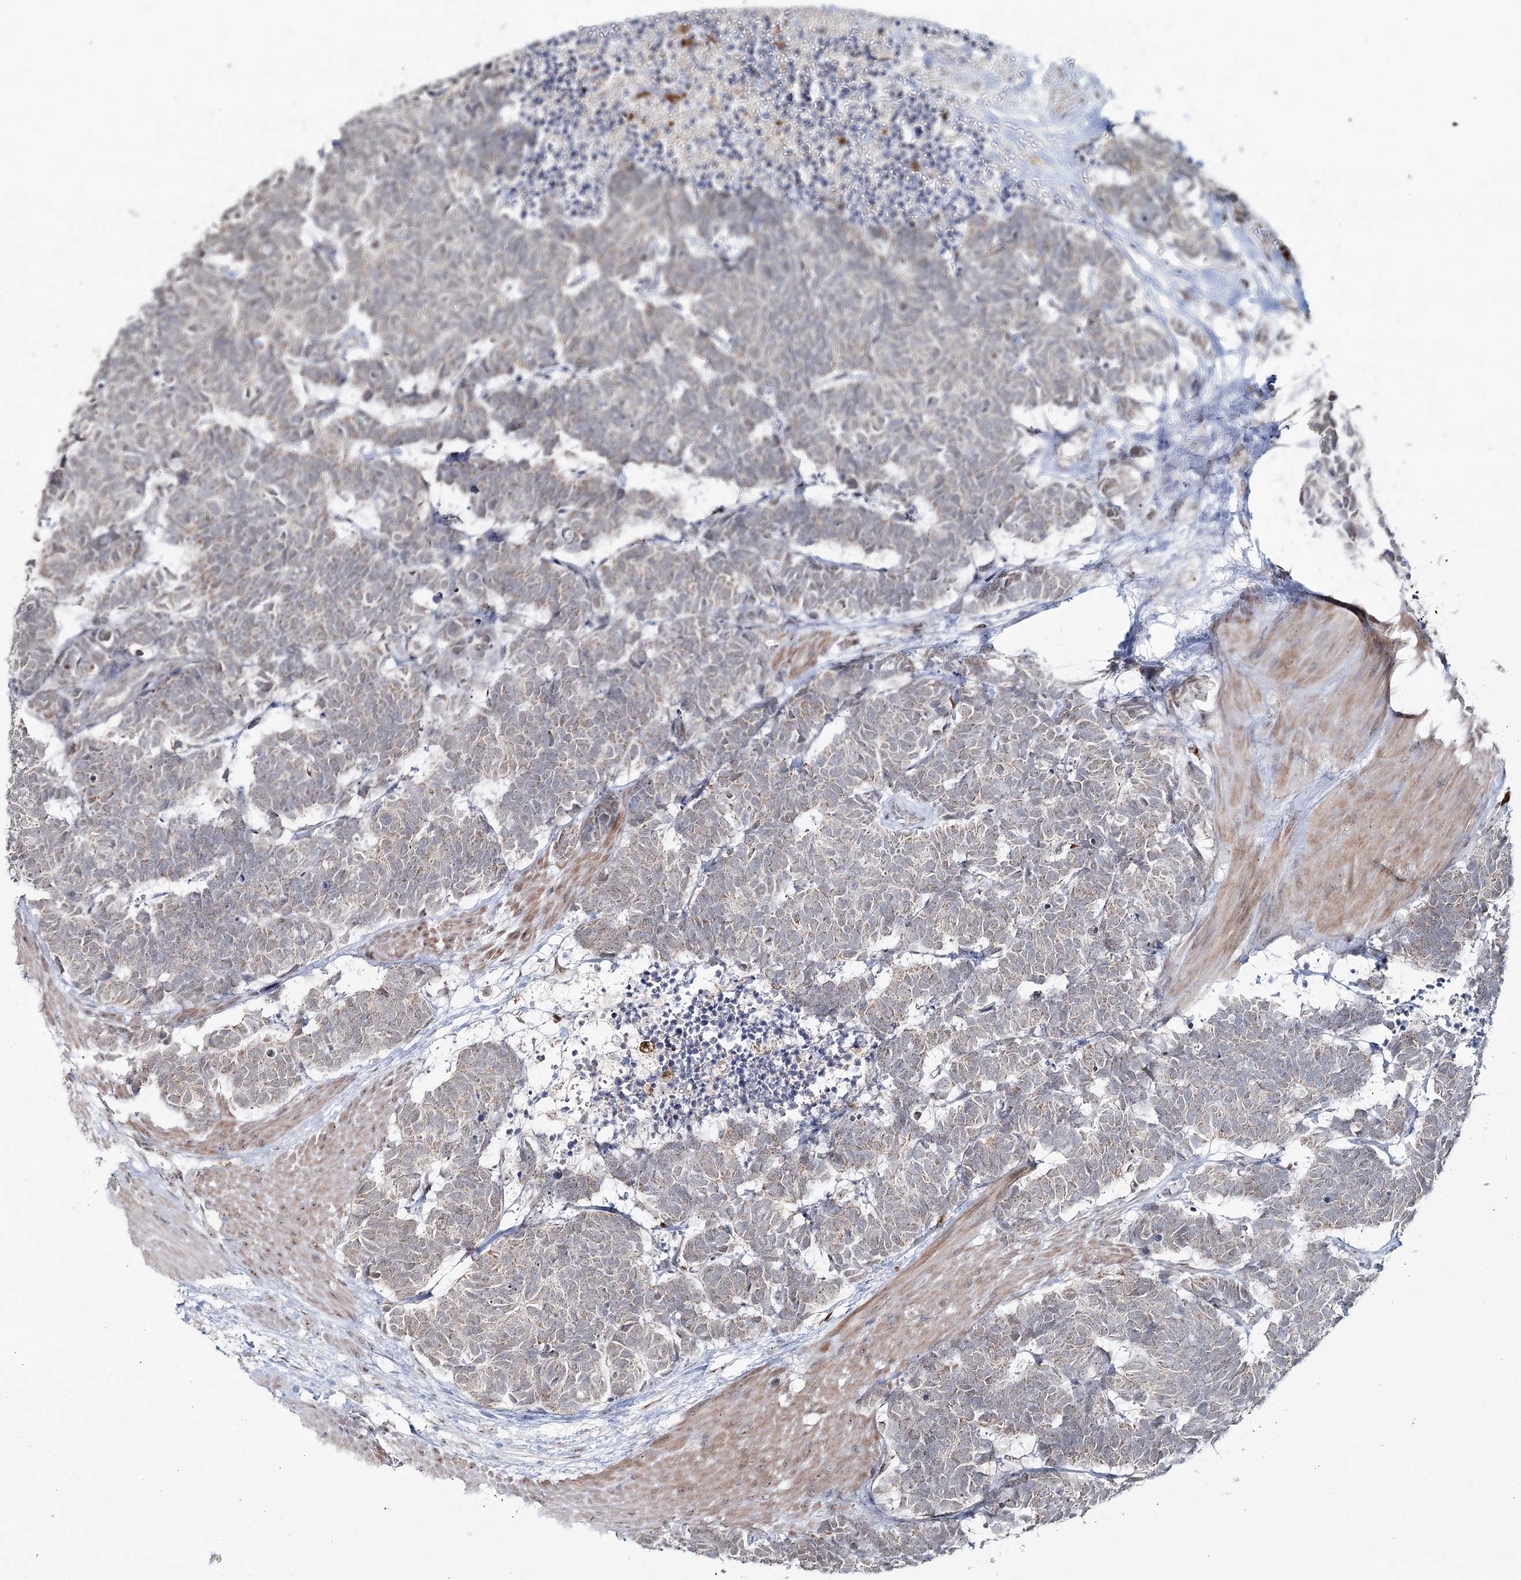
{"staining": {"intensity": "weak", "quantity": "25%-75%", "location": "cytoplasmic/membranous"}, "tissue": "carcinoid", "cell_type": "Tumor cells", "image_type": "cancer", "snomed": [{"axis": "morphology", "description": "Carcinoma, NOS"}, {"axis": "morphology", "description": "Carcinoid, malignant, NOS"}, {"axis": "topography", "description": "Urinary bladder"}], "caption": "A high-resolution image shows IHC staining of carcinoid, which displays weak cytoplasmic/membranous staining in approximately 25%-75% of tumor cells.", "gene": "ATAD1", "patient": {"sex": "male", "age": 57}}